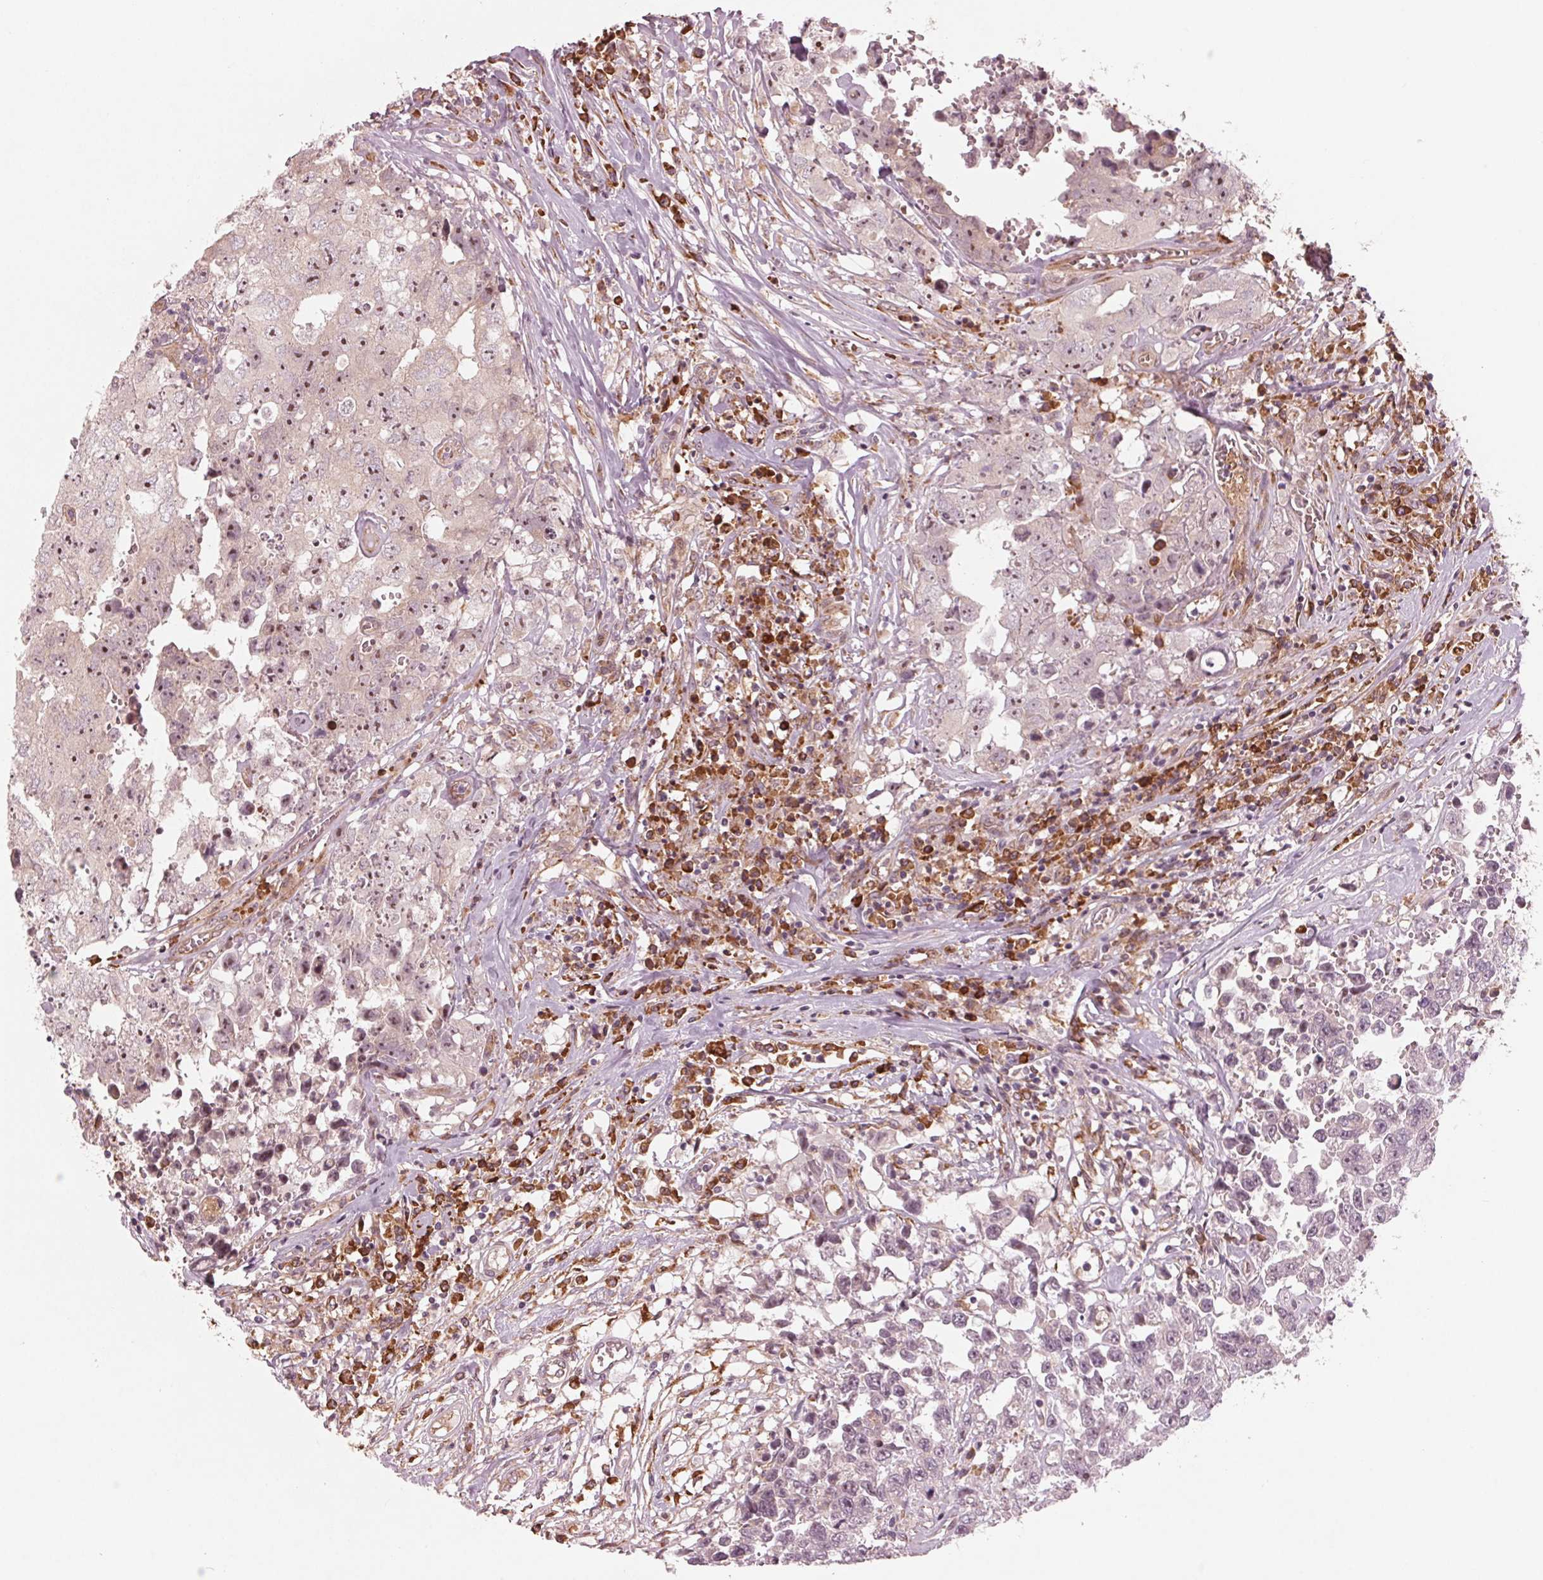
{"staining": {"intensity": "moderate", "quantity": "<25%", "location": "nuclear"}, "tissue": "testis cancer", "cell_type": "Tumor cells", "image_type": "cancer", "snomed": [{"axis": "morphology", "description": "Carcinoma, Embryonal, NOS"}, {"axis": "topography", "description": "Testis"}], "caption": "Immunohistochemical staining of human testis cancer (embryonal carcinoma) displays low levels of moderate nuclear staining in approximately <25% of tumor cells.", "gene": "CMIP", "patient": {"sex": "male", "age": 36}}